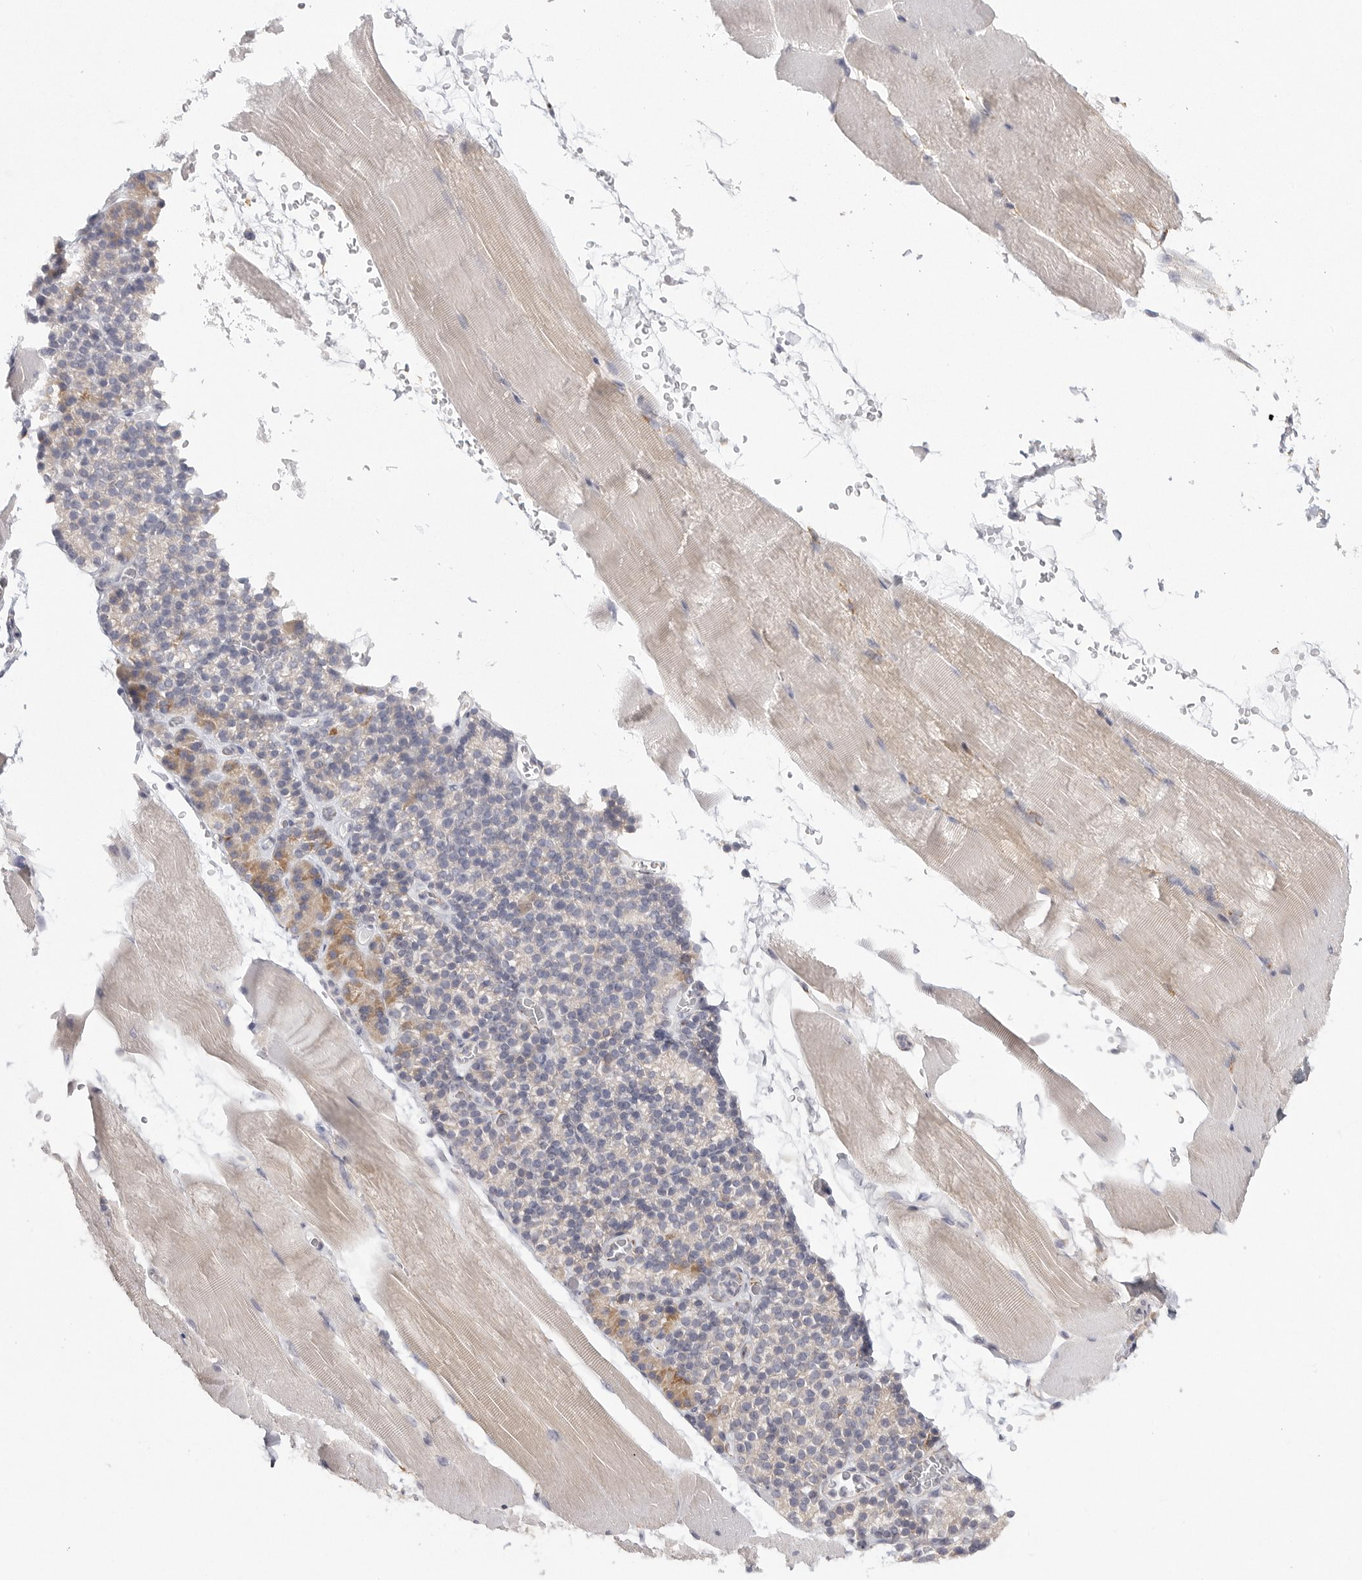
{"staining": {"intensity": "negative", "quantity": "none", "location": "none"}, "tissue": "skeletal muscle", "cell_type": "Myocytes", "image_type": "normal", "snomed": [{"axis": "morphology", "description": "Normal tissue, NOS"}, {"axis": "topography", "description": "Skeletal muscle"}, {"axis": "topography", "description": "Parathyroid gland"}], "caption": "A high-resolution micrograph shows IHC staining of normal skeletal muscle, which reveals no significant staining in myocytes. (DAB (3,3'-diaminobenzidine) immunohistochemistry (IHC), high magnification).", "gene": "ELP3", "patient": {"sex": "female", "age": 37}}